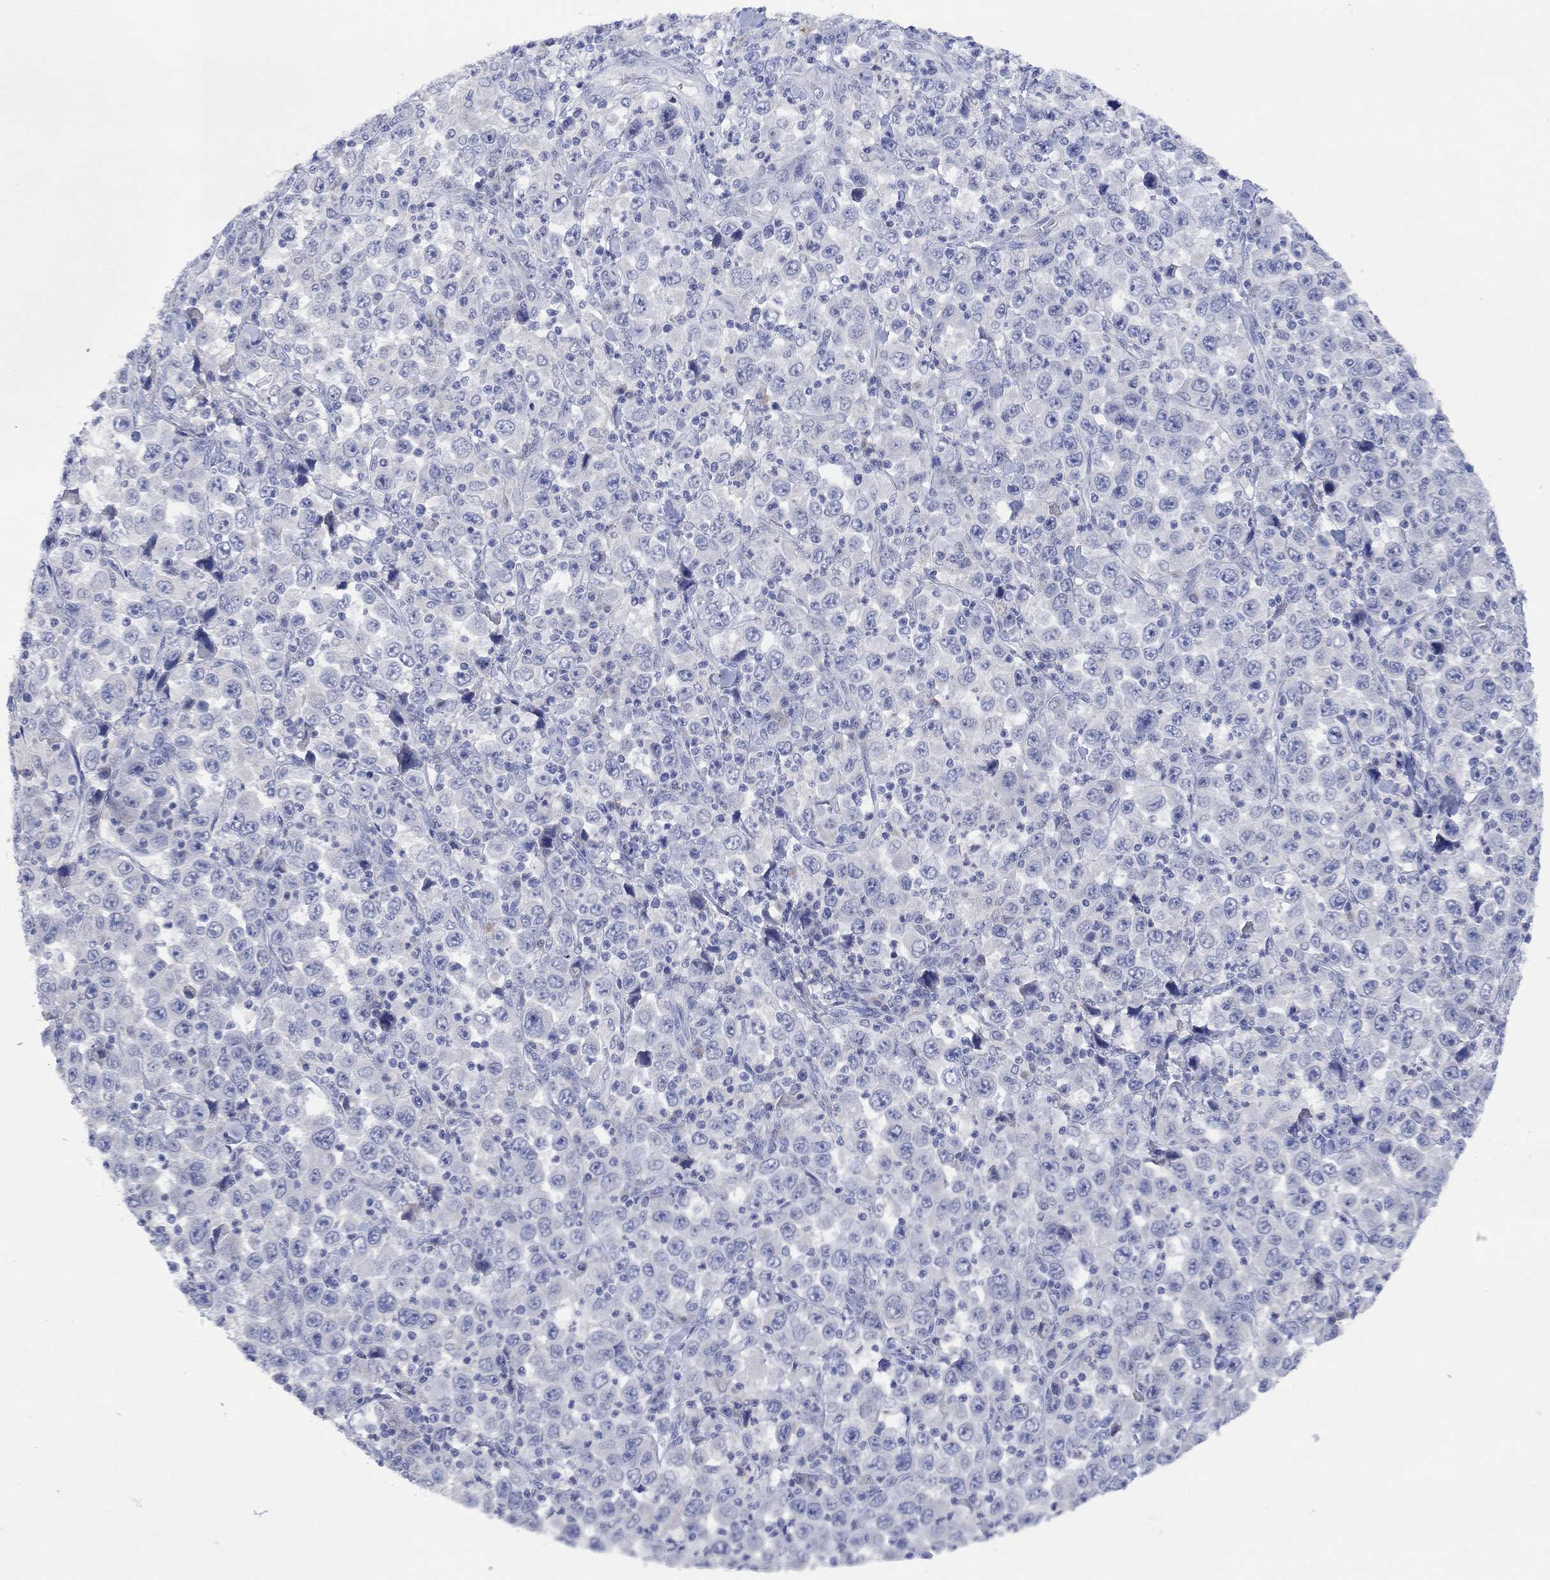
{"staining": {"intensity": "negative", "quantity": "none", "location": "none"}, "tissue": "stomach cancer", "cell_type": "Tumor cells", "image_type": "cancer", "snomed": [{"axis": "morphology", "description": "Normal tissue, NOS"}, {"axis": "morphology", "description": "Adenocarcinoma, NOS"}, {"axis": "topography", "description": "Stomach, upper"}, {"axis": "topography", "description": "Stomach"}], "caption": "Immunohistochemical staining of human adenocarcinoma (stomach) reveals no significant positivity in tumor cells.", "gene": "DLK1", "patient": {"sex": "male", "age": 59}}